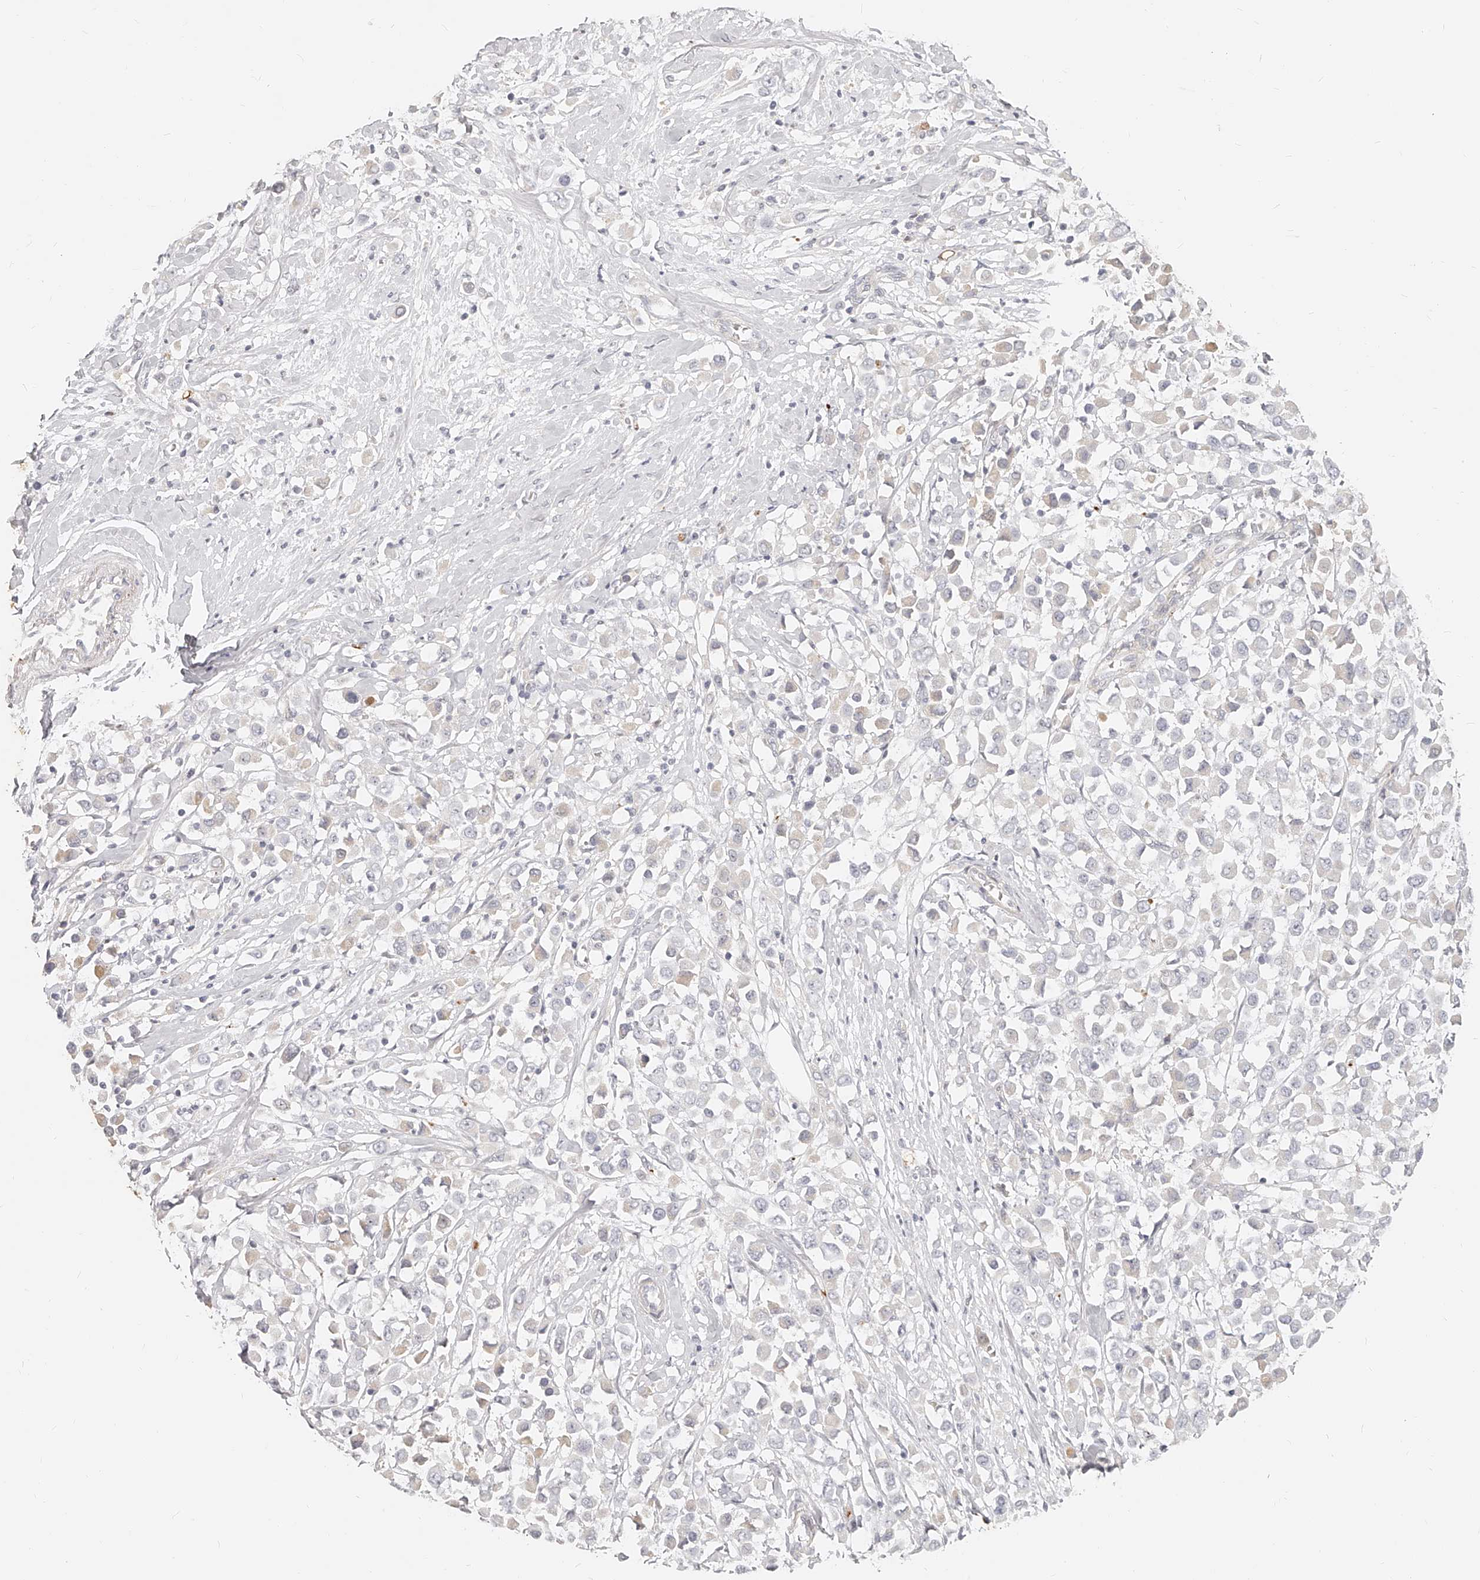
{"staining": {"intensity": "weak", "quantity": "<25%", "location": "cytoplasmic/membranous"}, "tissue": "breast cancer", "cell_type": "Tumor cells", "image_type": "cancer", "snomed": [{"axis": "morphology", "description": "Duct carcinoma"}, {"axis": "topography", "description": "Breast"}], "caption": "This is a histopathology image of immunohistochemistry (IHC) staining of breast cancer, which shows no staining in tumor cells.", "gene": "ITGB3", "patient": {"sex": "female", "age": 61}}